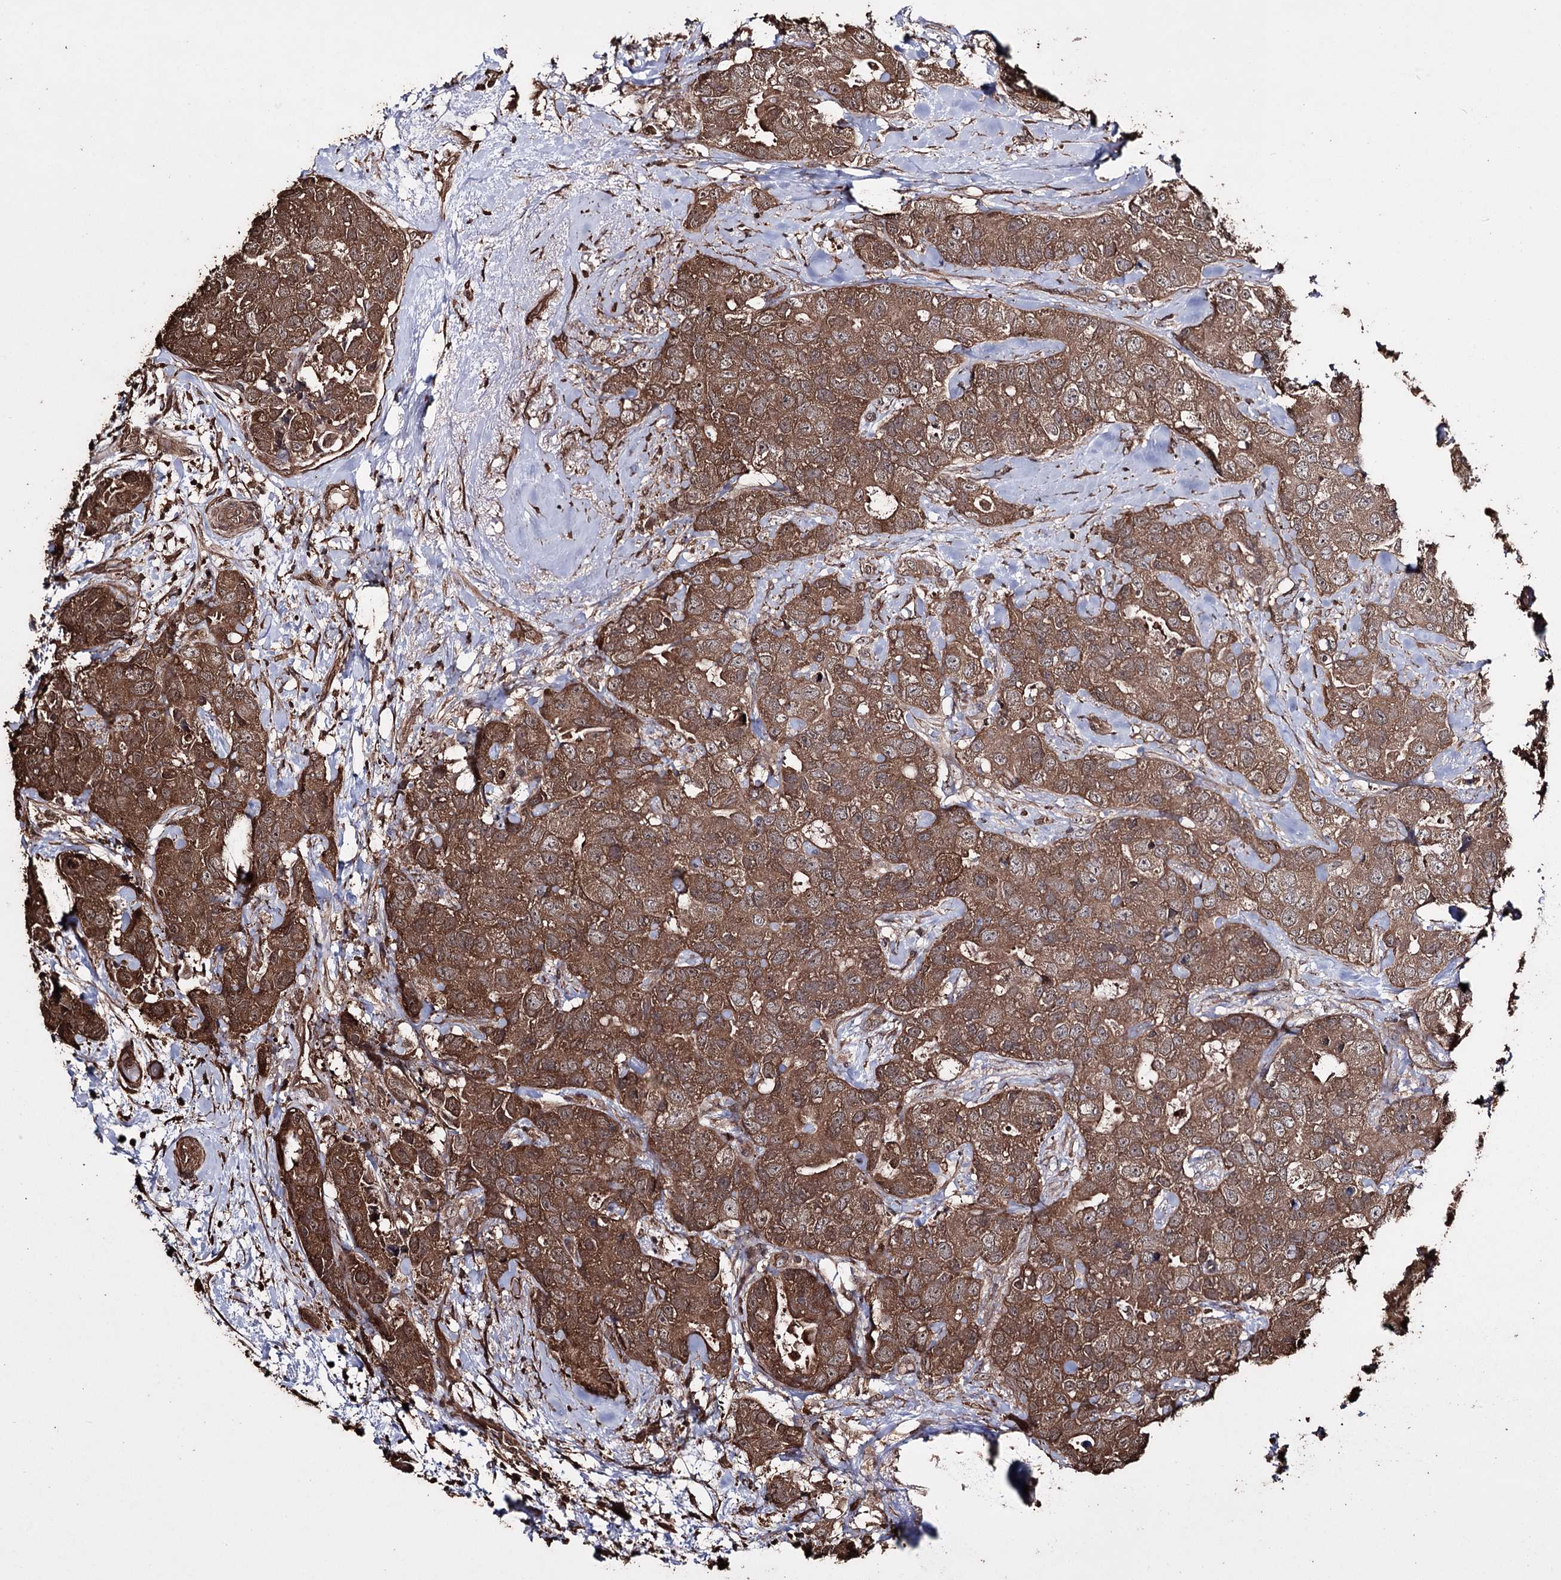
{"staining": {"intensity": "moderate", "quantity": ">75%", "location": "cytoplasmic/membranous"}, "tissue": "breast cancer", "cell_type": "Tumor cells", "image_type": "cancer", "snomed": [{"axis": "morphology", "description": "Duct carcinoma"}, {"axis": "topography", "description": "Breast"}], "caption": "A brown stain shows moderate cytoplasmic/membranous expression of a protein in human infiltrating ductal carcinoma (breast) tumor cells.", "gene": "ZNF662", "patient": {"sex": "female", "age": 62}}